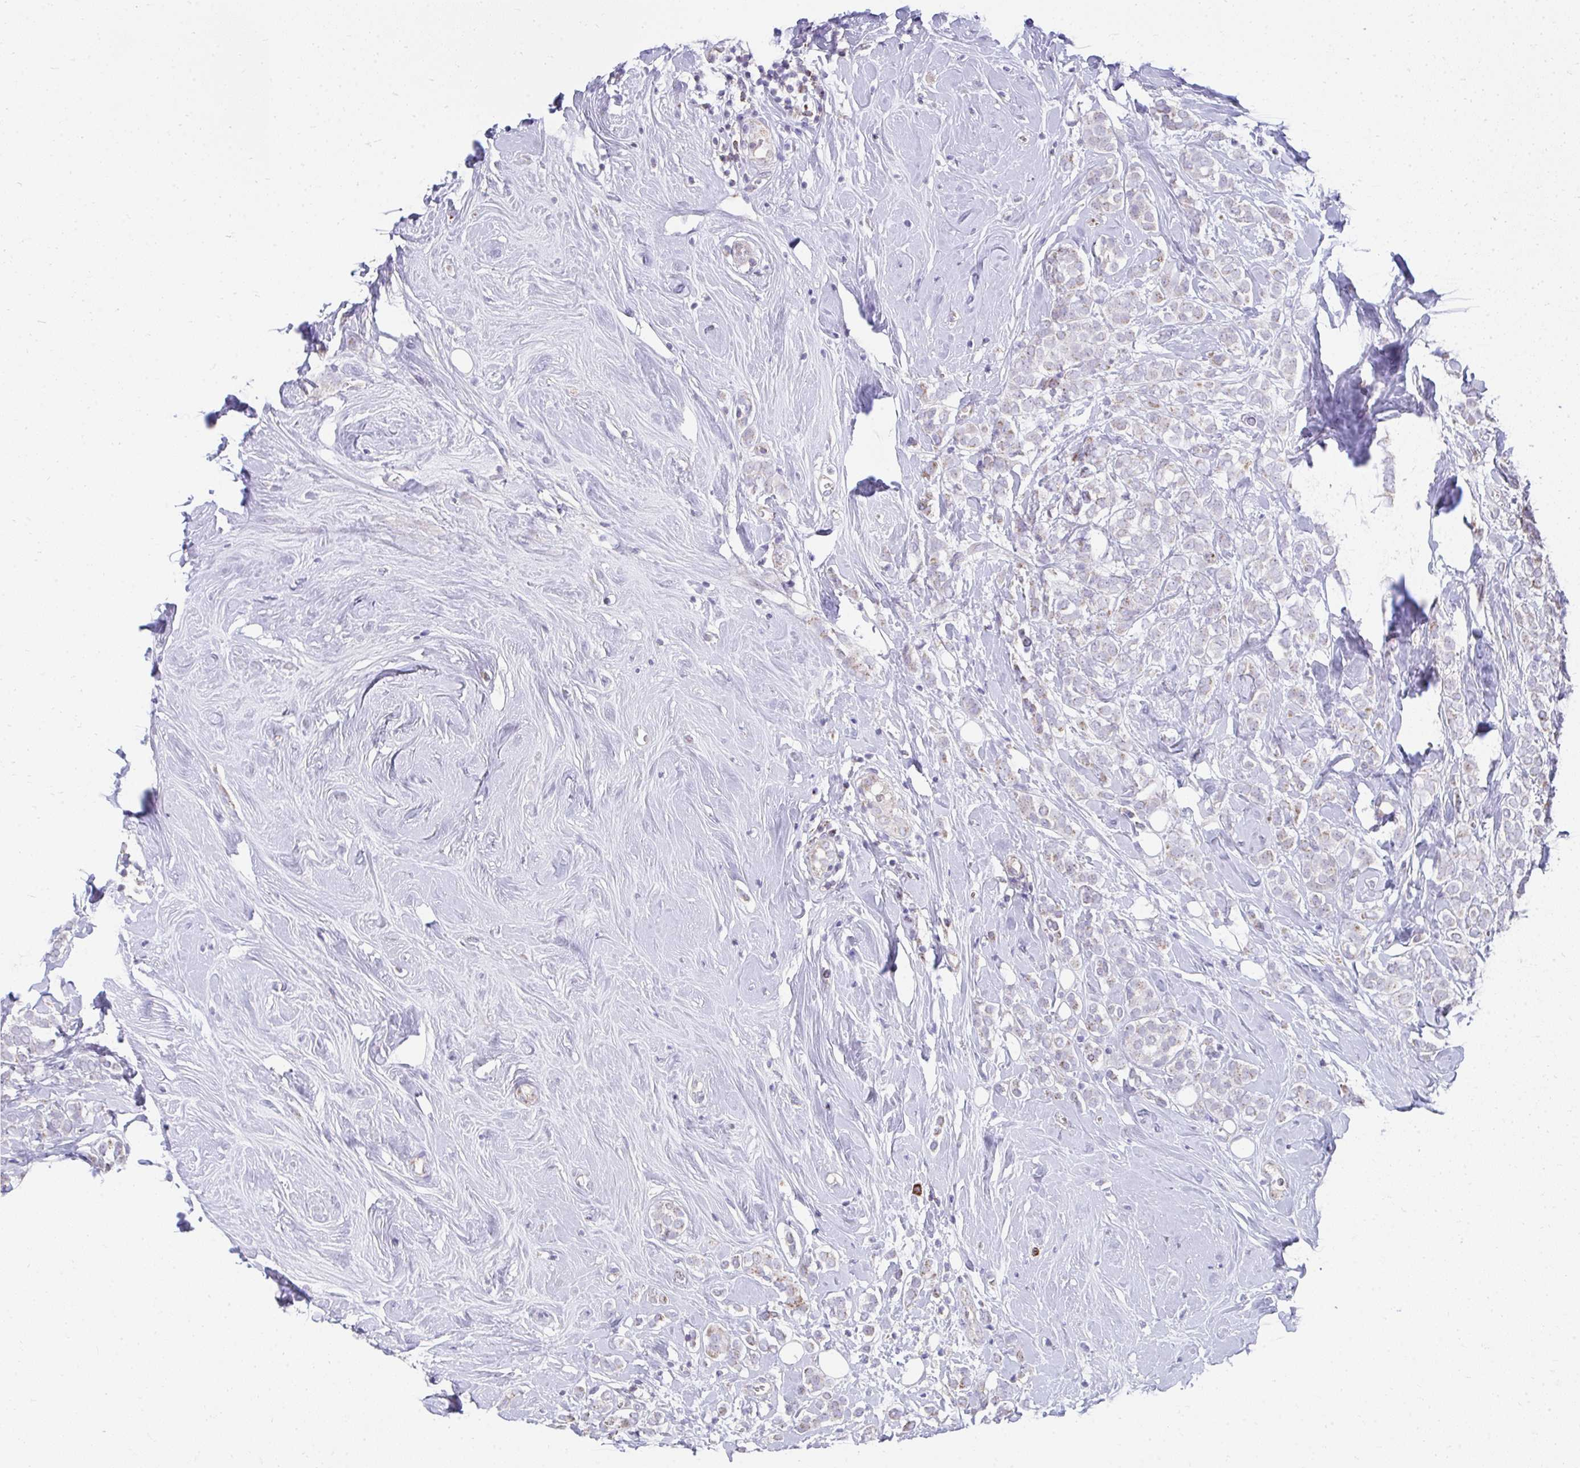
{"staining": {"intensity": "negative", "quantity": "none", "location": "none"}, "tissue": "breast cancer", "cell_type": "Tumor cells", "image_type": "cancer", "snomed": [{"axis": "morphology", "description": "Lobular carcinoma"}, {"axis": "topography", "description": "Breast"}], "caption": "This micrograph is of lobular carcinoma (breast) stained with immunohistochemistry (IHC) to label a protein in brown with the nuclei are counter-stained blue. There is no expression in tumor cells.", "gene": "PRRG3", "patient": {"sex": "female", "age": 49}}